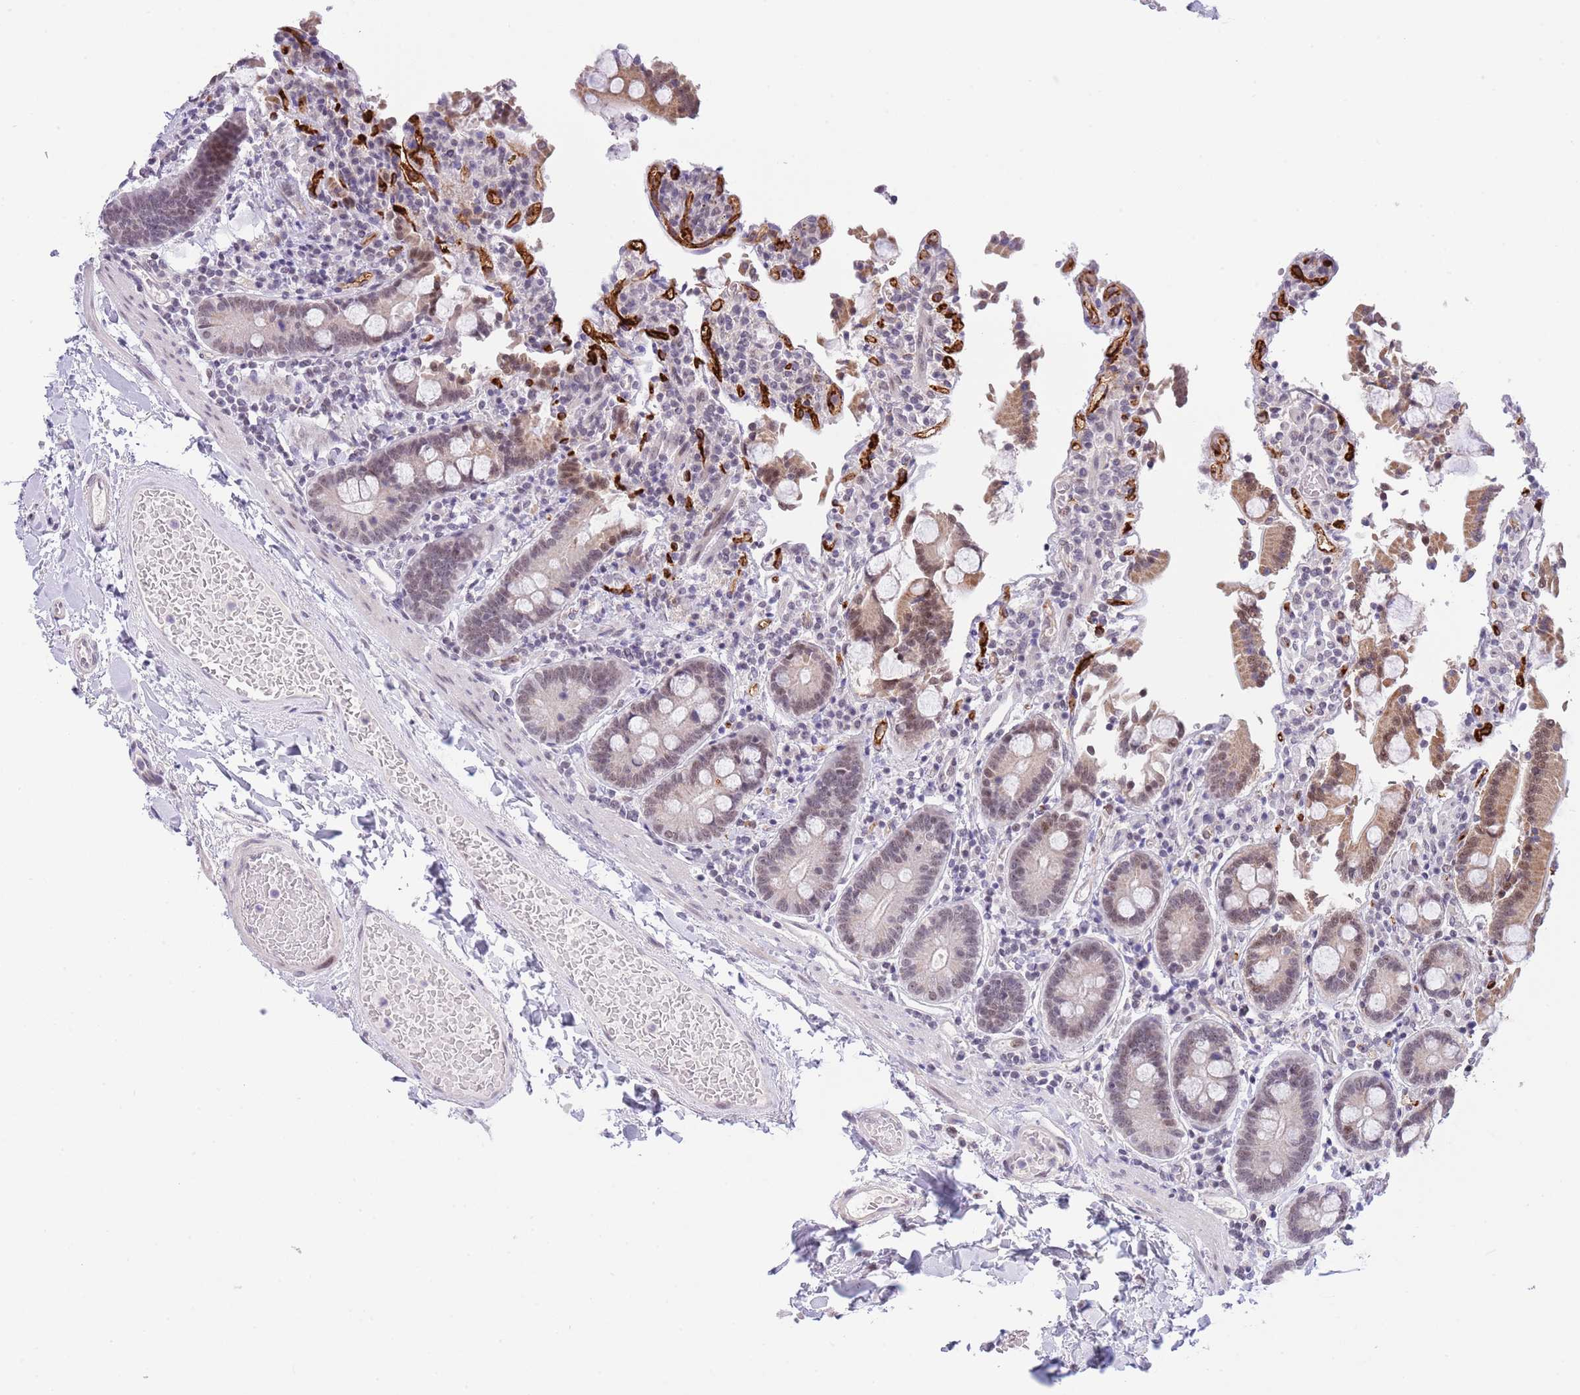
{"staining": {"intensity": "moderate", "quantity": "25%-75%", "location": "cytoplasmic/membranous,nuclear"}, "tissue": "duodenum", "cell_type": "Glandular cells", "image_type": "normal", "snomed": [{"axis": "morphology", "description": "Normal tissue, NOS"}, {"axis": "topography", "description": "Duodenum"}], "caption": "Immunohistochemistry staining of normal duodenum, which reveals medium levels of moderate cytoplasmic/membranous,nuclear expression in approximately 25%-75% of glandular cells indicating moderate cytoplasmic/membranous,nuclear protein staining. The staining was performed using DAB (3,3'-diaminobenzidine) (brown) for protein detection and nuclei were counterstained in hematoxylin (blue).", "gene": "RFX1", "patient": {"sex": "male", "age": 55}}